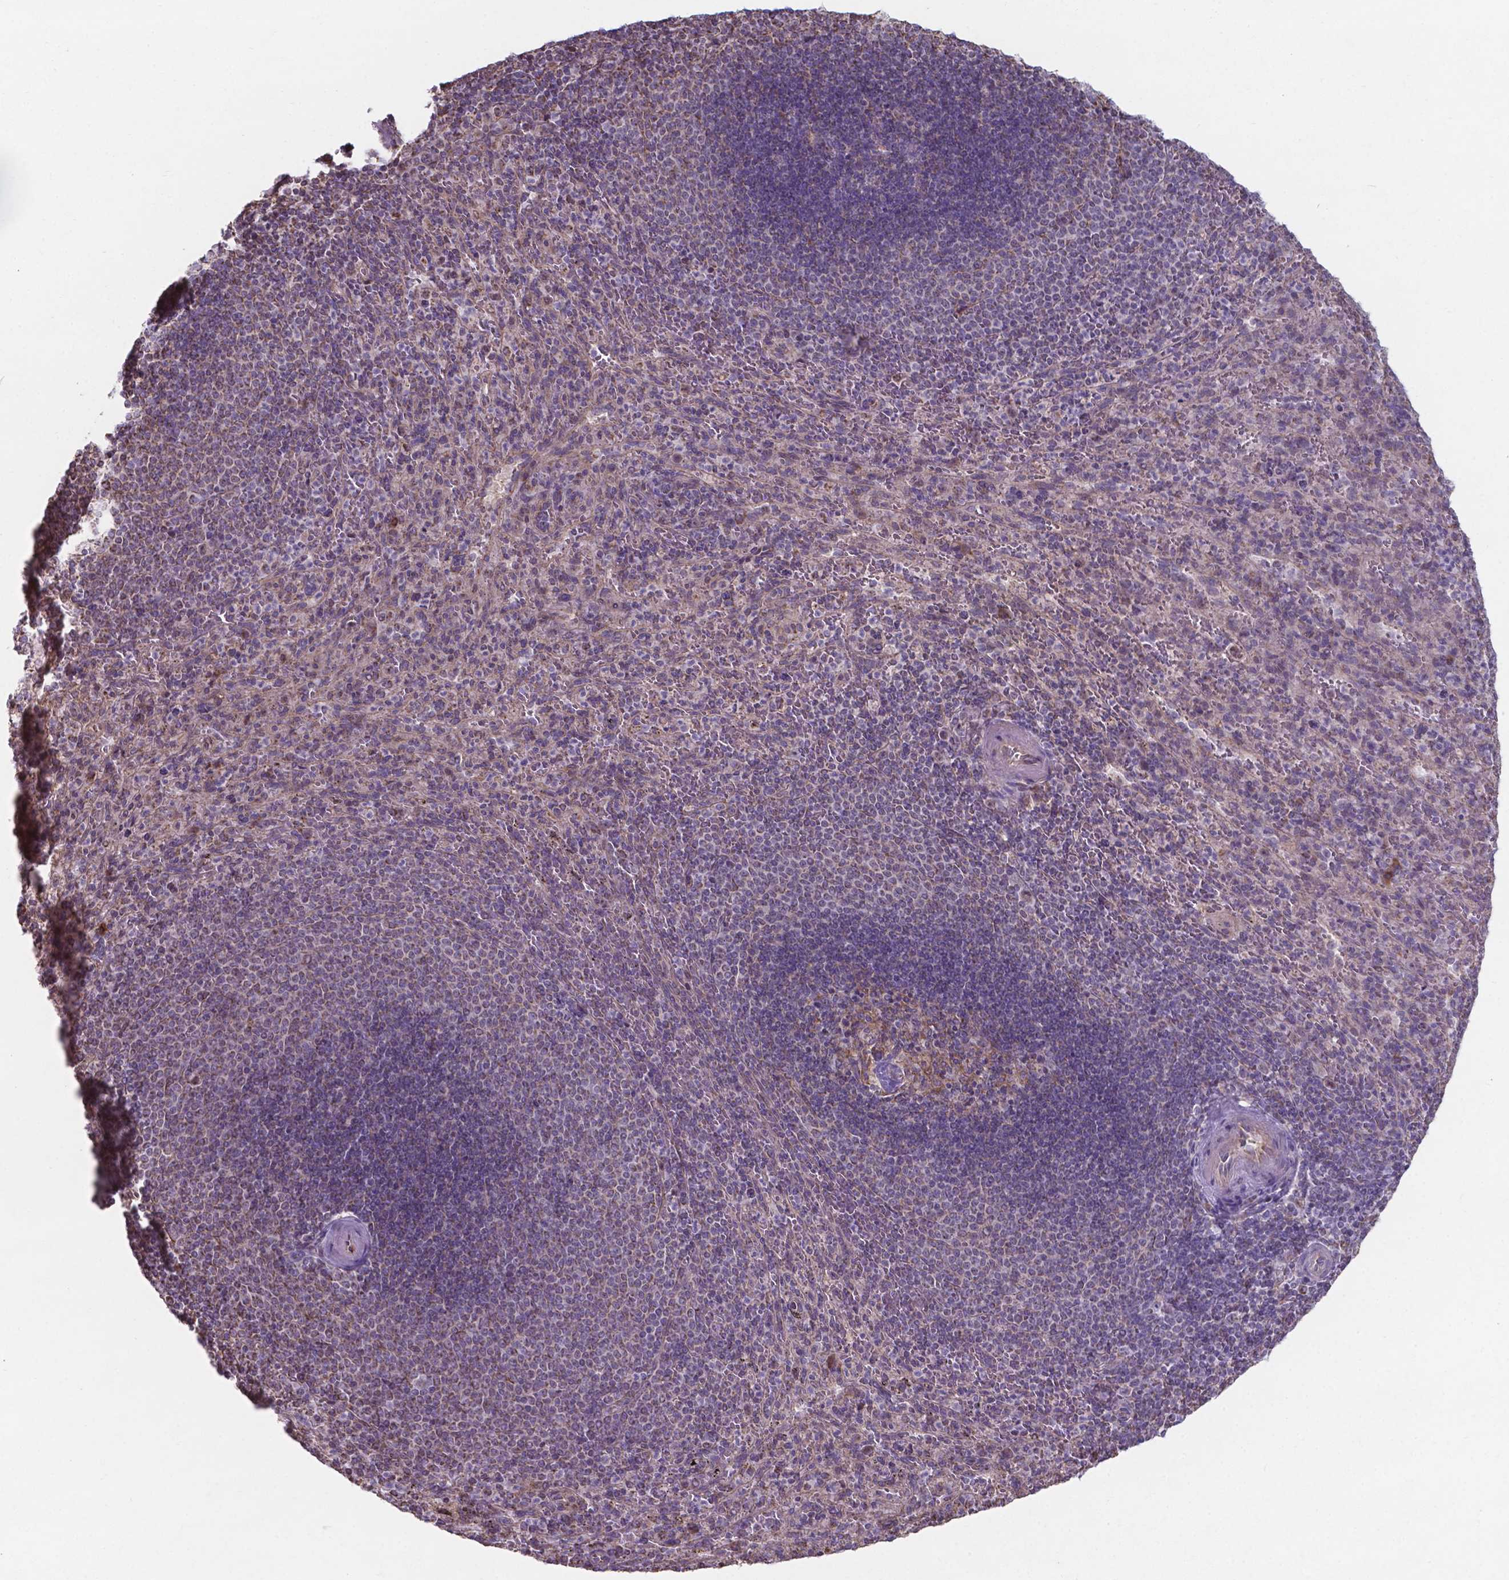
{"staining": {"intensity": "negative", "quantity": "none", "location": "none"}, "tissue": "spleen", "cell_type": "Cells in red pulp", "image_type": "normal", "snomed": [{"axis": "morphology", "description": "Normal tissue, NOS"}, {"axis": "topography", "description": "Spleen"}], "caption": "Immunohistochemical staining of unremarkable spleen displays no significant staining in cells in red pulp.", "gene": "FAM114A1", "patient": {"sex": "male", "age": 57}}